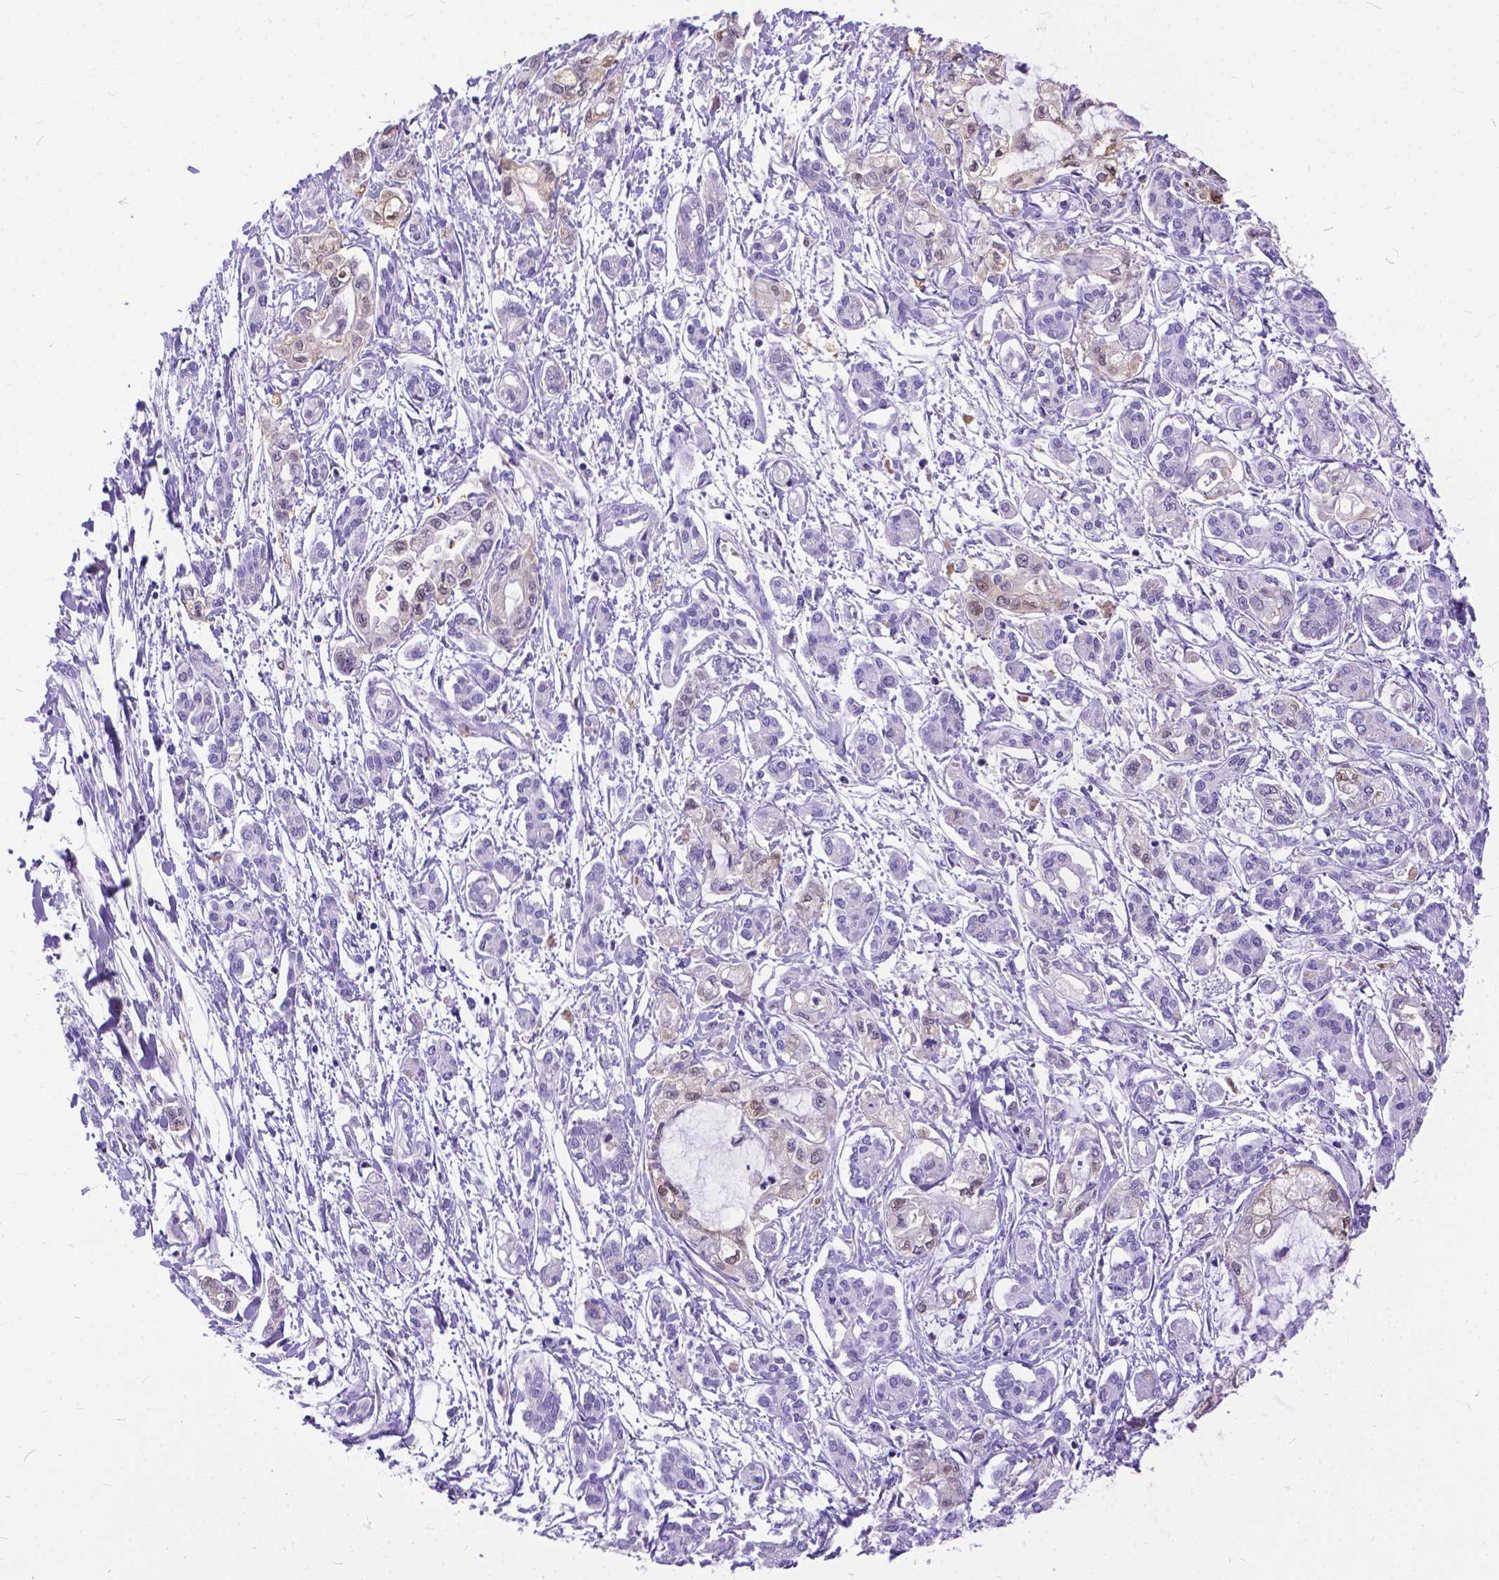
{"staining": {"intensity": "weak", "quantity": "25%-75%", "location": "cytoplasmic/membranous,nuclear"}, "tissue": "pancreatic cancer", "cell_type": "Tumor cells", "image_type": "cancer", "snomed": [{"axis": "morphology", "description": "Adenocarcinoma, NOS"}, {"axis": "topography", "description": "Pancreas"}], "caption": "Immunohistochemistry photomicrograph of neoplastic tissue: human pancreatic cancer stained using immunohistochemistry shows low levels of weak protein expression localized specifically in the cytoplasmic/membranous and nuclear of tumor cells, appearing as a cytoplasmic/membranous and nuclear brown color.", "gene": "TMEM169", "patient": {"sex": "male", "age": 54}}